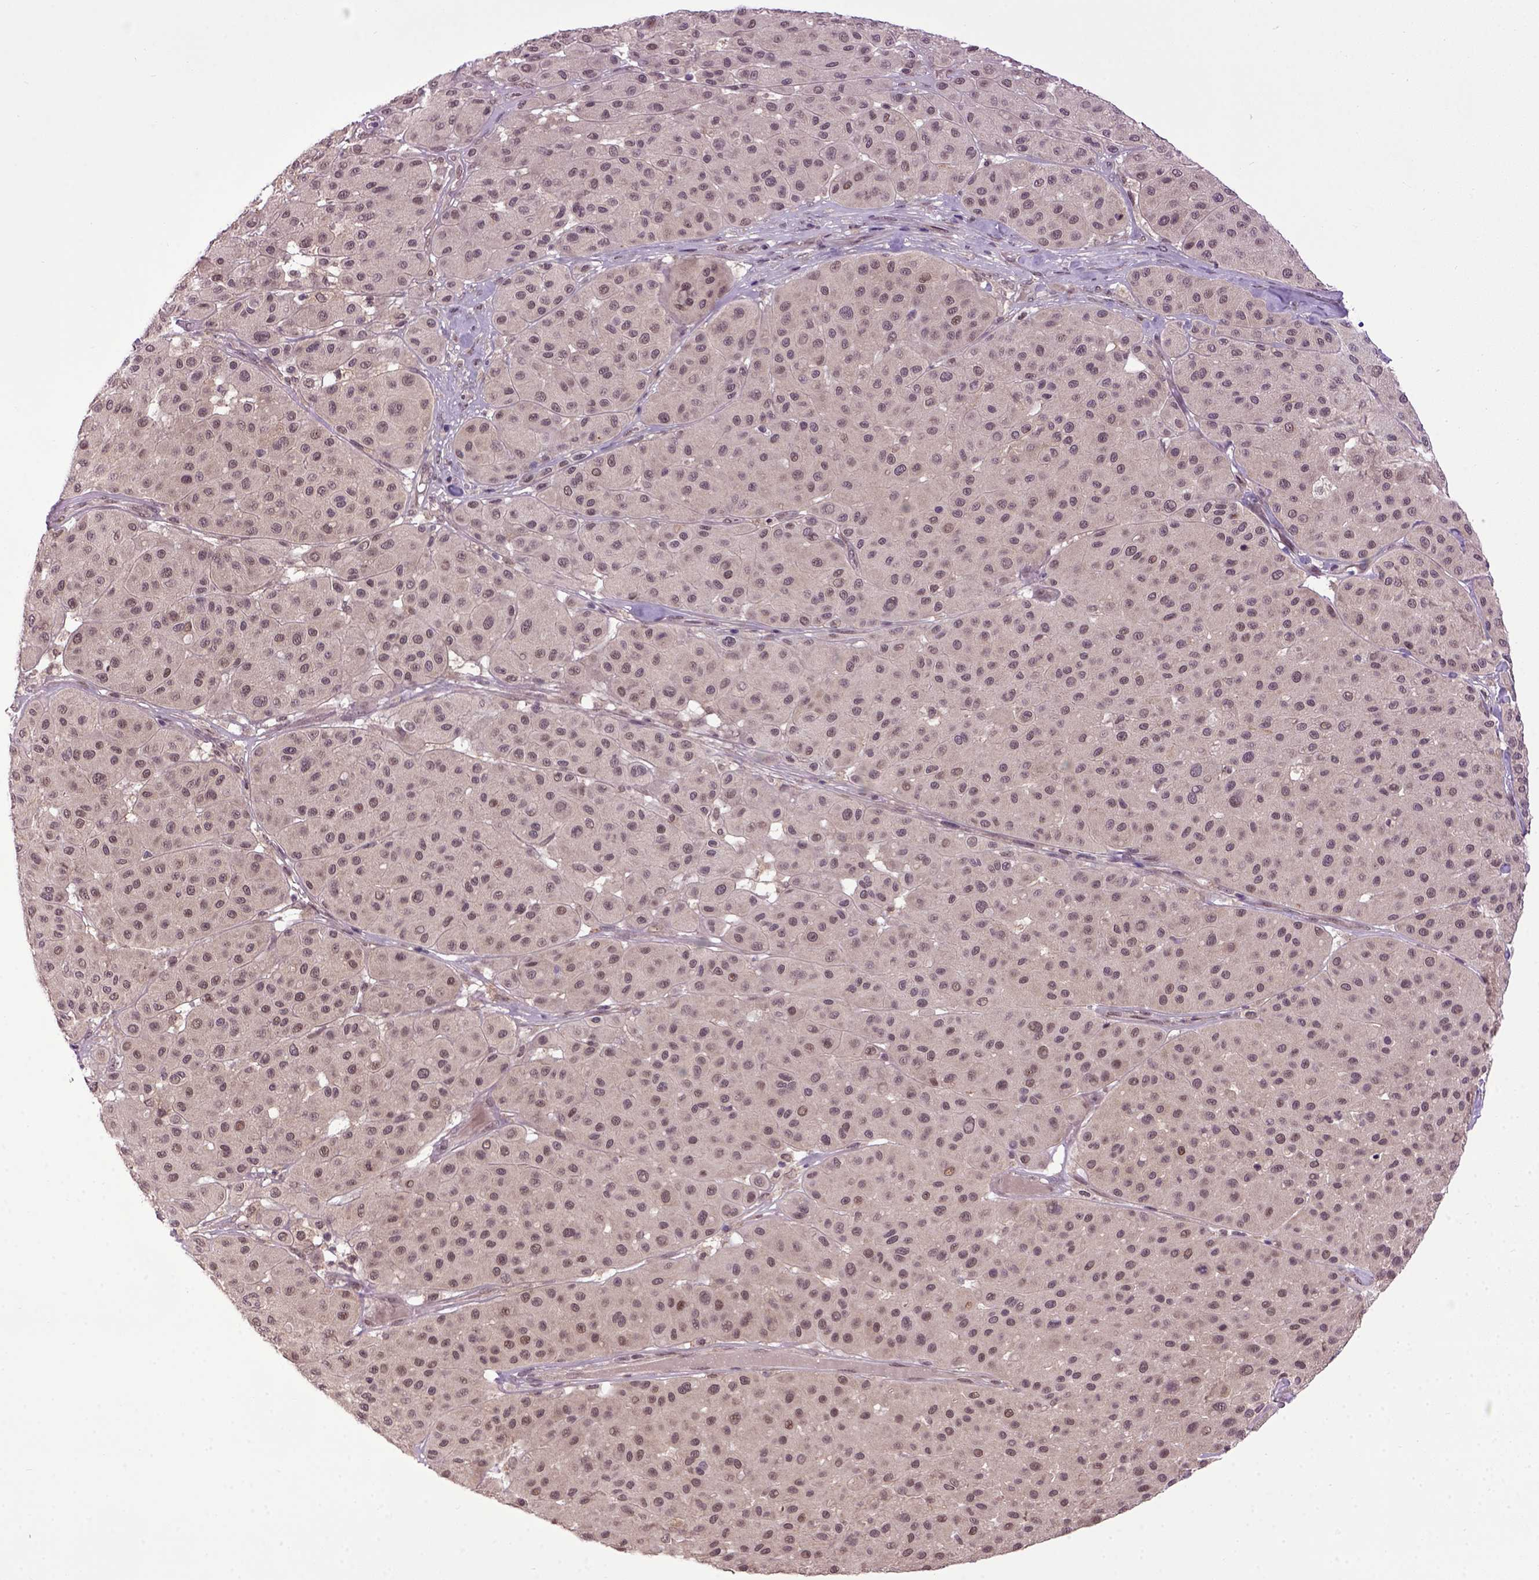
{"staining": {"intensity": "weak", "quantity": "25%-75%", "location": "nuclear"}, "tissue": "melanoma", "cell_type": "Tumor cells", "image_type": "cancer", "snomed": [{"axis": "morphology", "description": "Malignant melanoma, Metastatic site"}, {"axis": "topography", "description": "Smooth muscle"}], "caption": "Immunohistochemistry photomicrograph of melanoma stained for a protein (brown), which reveals low levels of weak nuclear staining in approximately 25%-75% of tumor cells.", "gene": "RAB43", "patient": {"sex": "male", "age": 41}}